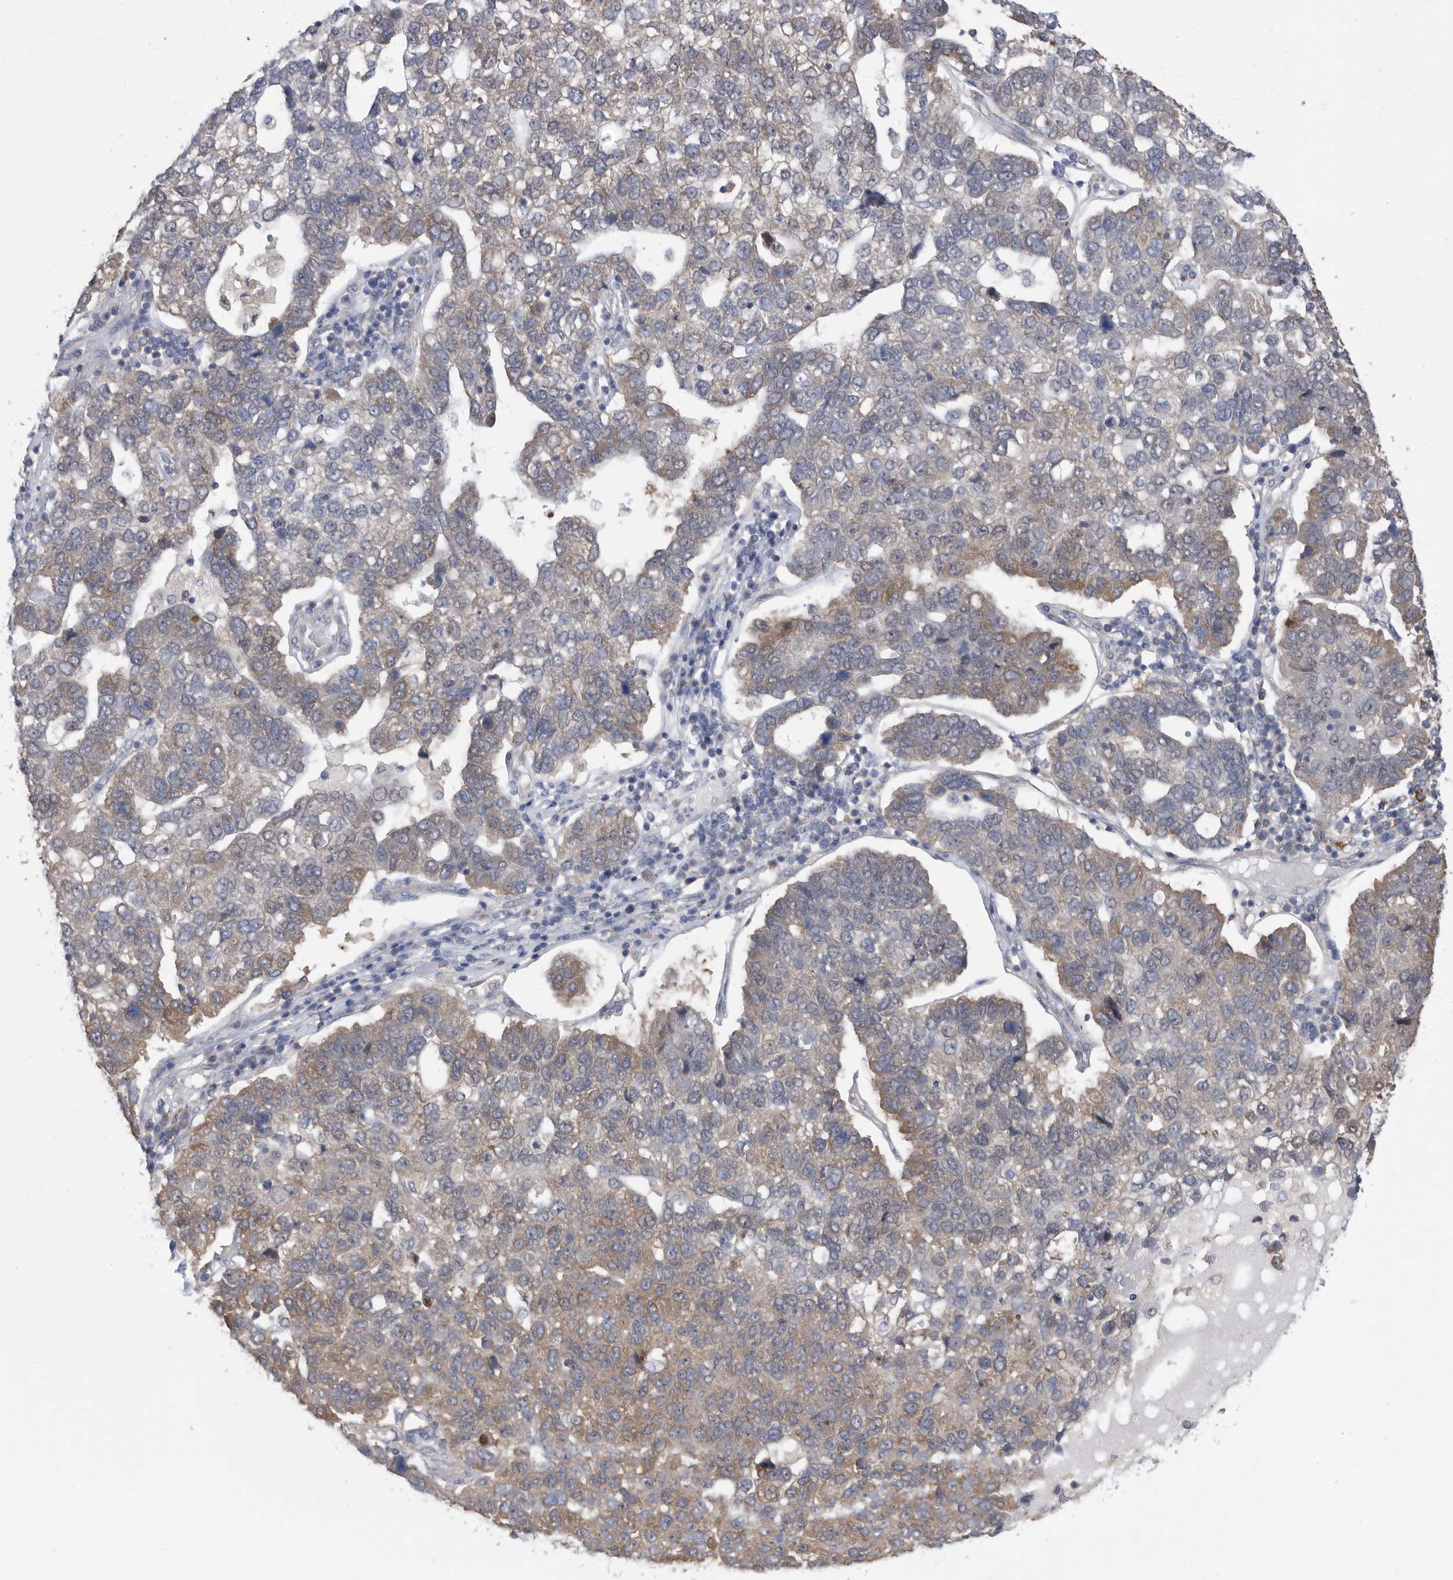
{"staining": {"intensity": "weak", "quantity": "25%-75%", "location": "cytoplasmic/membranous"}, "tissue": "pancreatic cancer", "cell_type": "Tumor cells", "image_type": "cancer", "snomed": [{"axis": "morphology", "description": "Adenocarcinoma, NOS"}, {"axis": "topography", "description": "Pancreas"}], "caption": "Immunohistochemistry (IHC) (DAB (3,3'-diaminobenzidine)) staining of human adenocarcinoma (pancreatic) reveals weak cytoplasmic/membranous protein expression in about 25%-75% of tumor cells. (IHC, brightfield microscopy, high magnification).", "gene": "CCT4", "patient": {"sex": "female", "age": 61}}